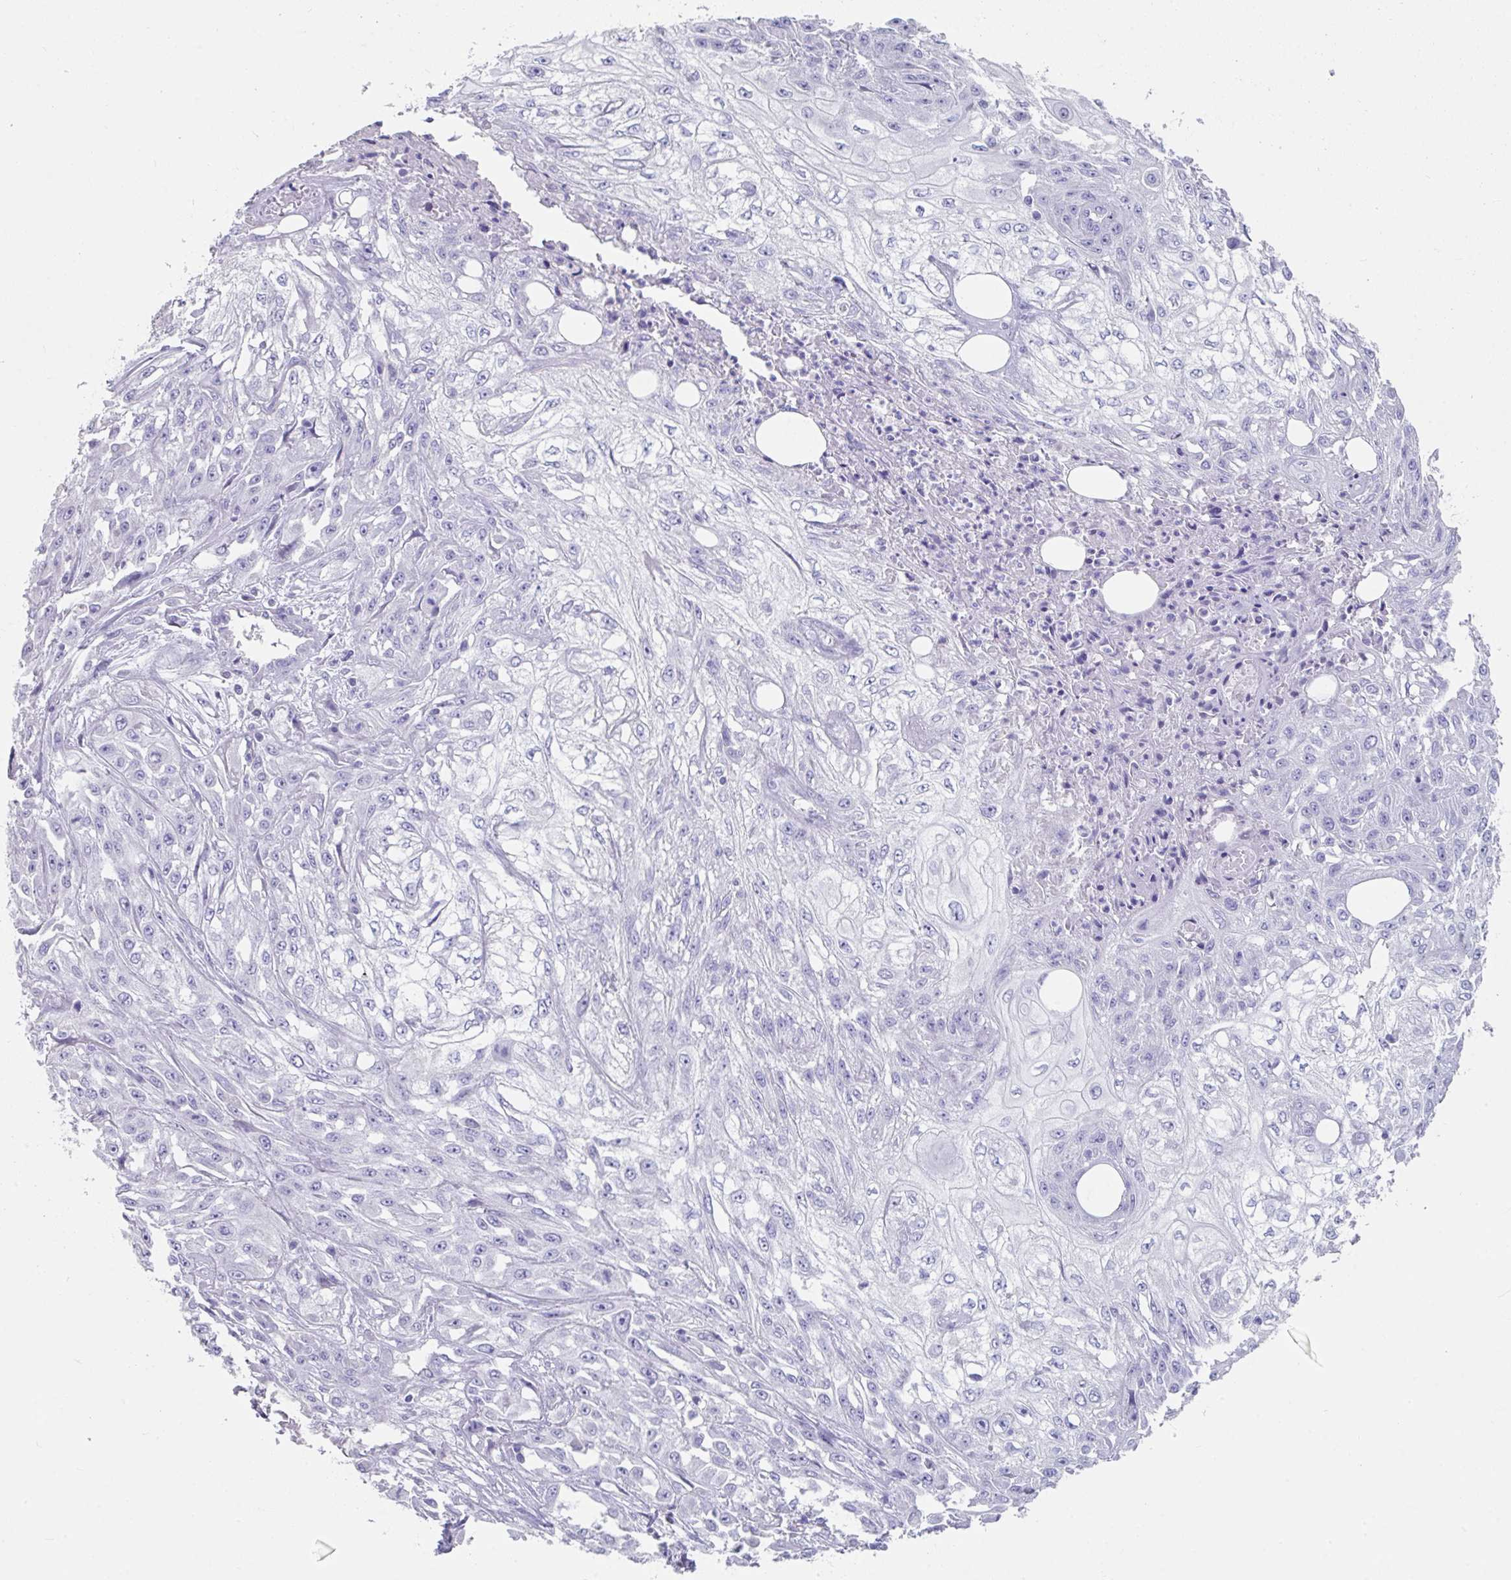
{"staining": {"intensity": "negative", "quantity": "none", "location": "none"}, "tissue": "skin cancer", "cell_type": "Tumor cells", "image_type": "cancer", "snomed": [{"axis": "morphology", "description": "Squamous cell carcinoma, NOS"}, {"axis": "morphology", "description": "Squamous cell carcinoma, metastatic, NOS"}, {"axis": "topography", "description": "Skin"}, {"axis": "topography", "description": "Lymph node"}], "caption": "This is a photomicrograph of immunohistochemistry (IHC) staining of squamous cell carcinoma (skin), which shows no positivity in tumor cells.", "gene": "SLC44A4", "patient": {"sex": "male", "age": 75}}